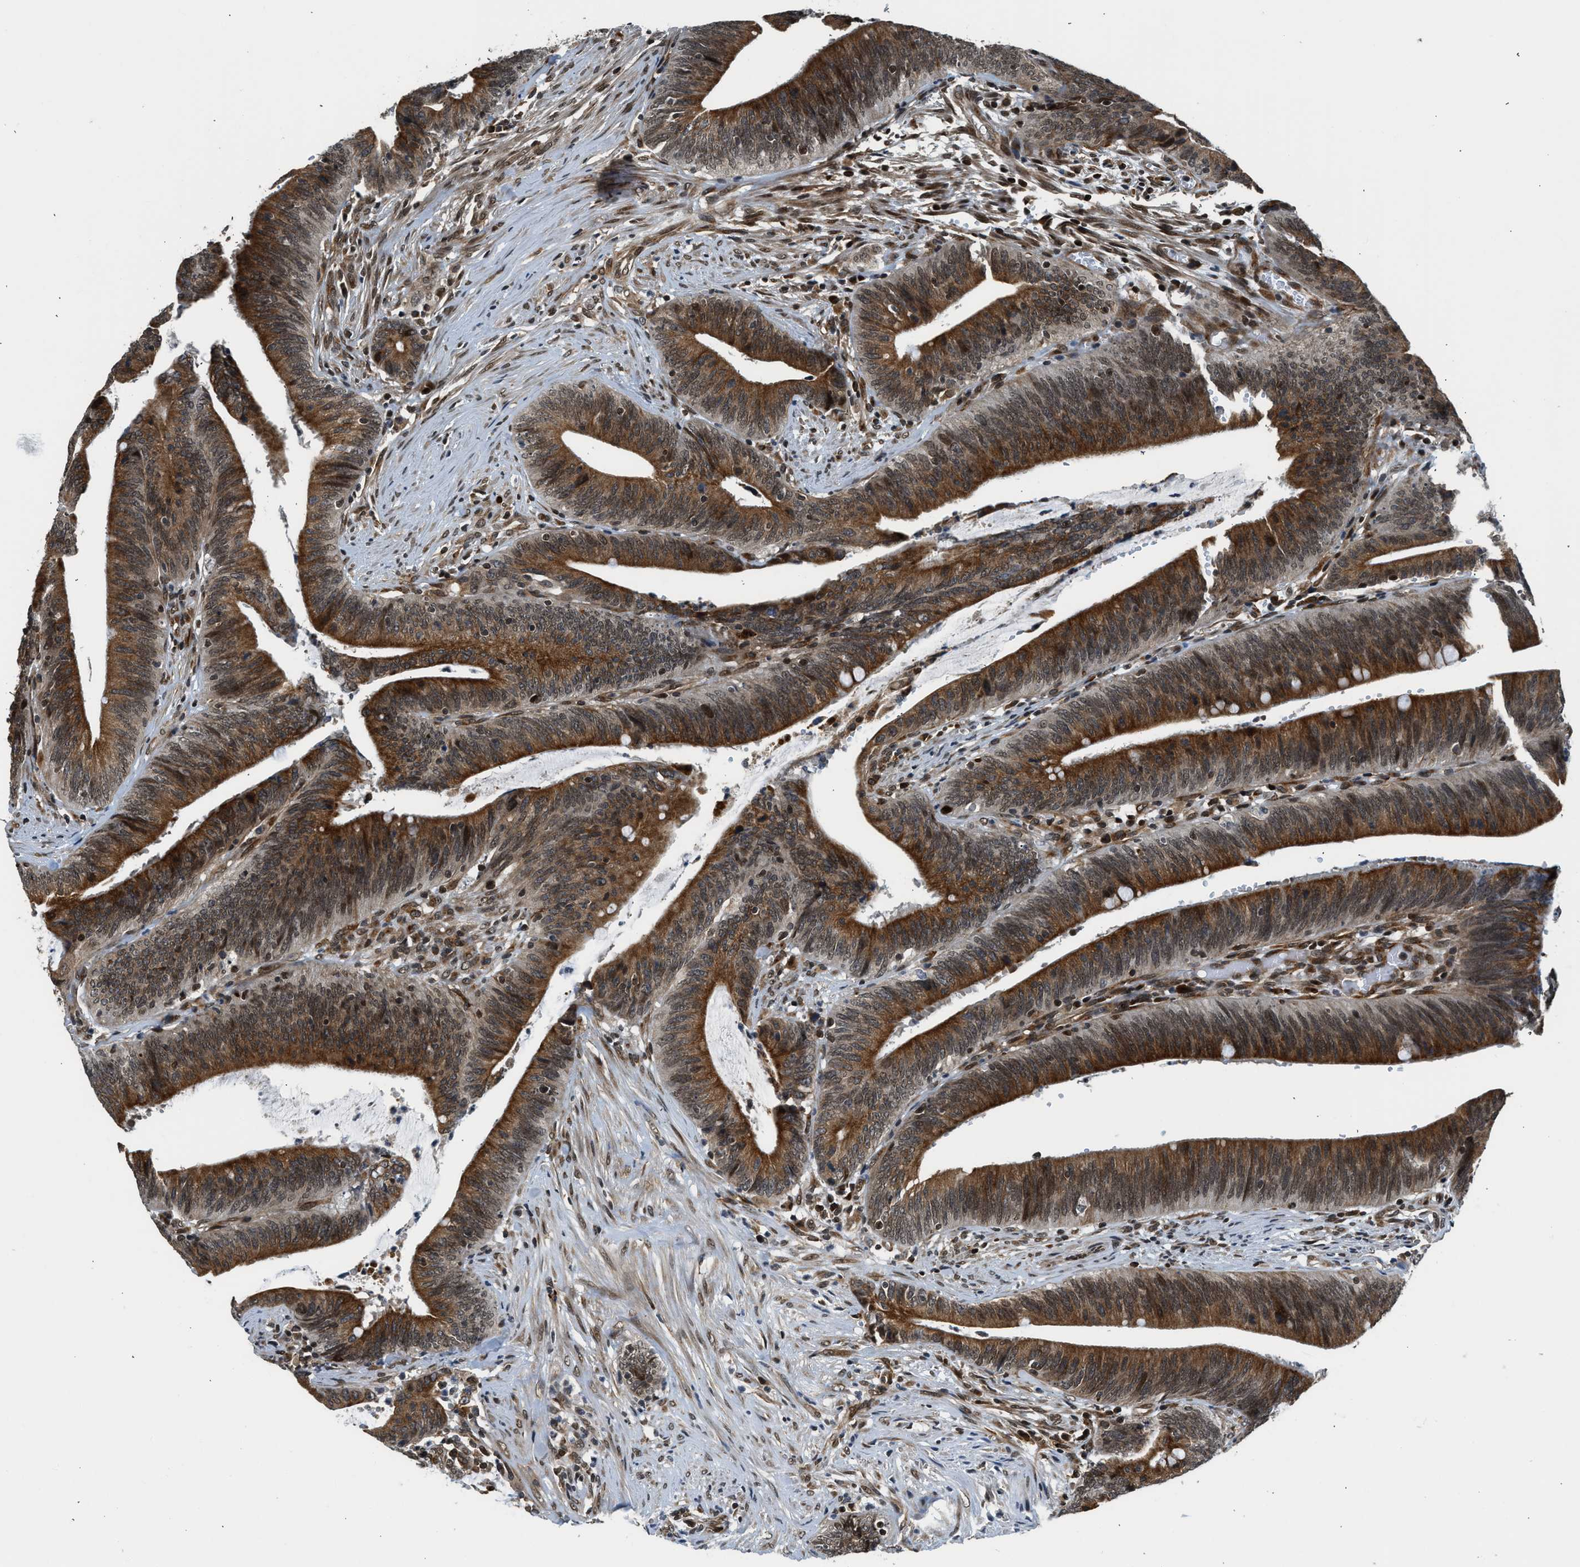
{"staining": {"intensity": "strong", "quantity": ">75%", "location": "cytoplasmic/membranous"}, "tissue": "colorectal cancer", "cell_type": "Tumor cells", "image_type": "cancer", "snomed": [{"axis": "morphology", "description": "Normal tissue, NOS"}, {"axis": "morphology", "description": "Adenocarcinoma, NOS"}, {"axis": "topography", "description": "Rectum"}], "caption": "A brown stain shows strong cytoplasmic/membranous staining of a protein in adenocarcinoma (colorectal) tumor cells.", "gene": "RETREG3", "patient": {"sex": "female", "age": 66}}